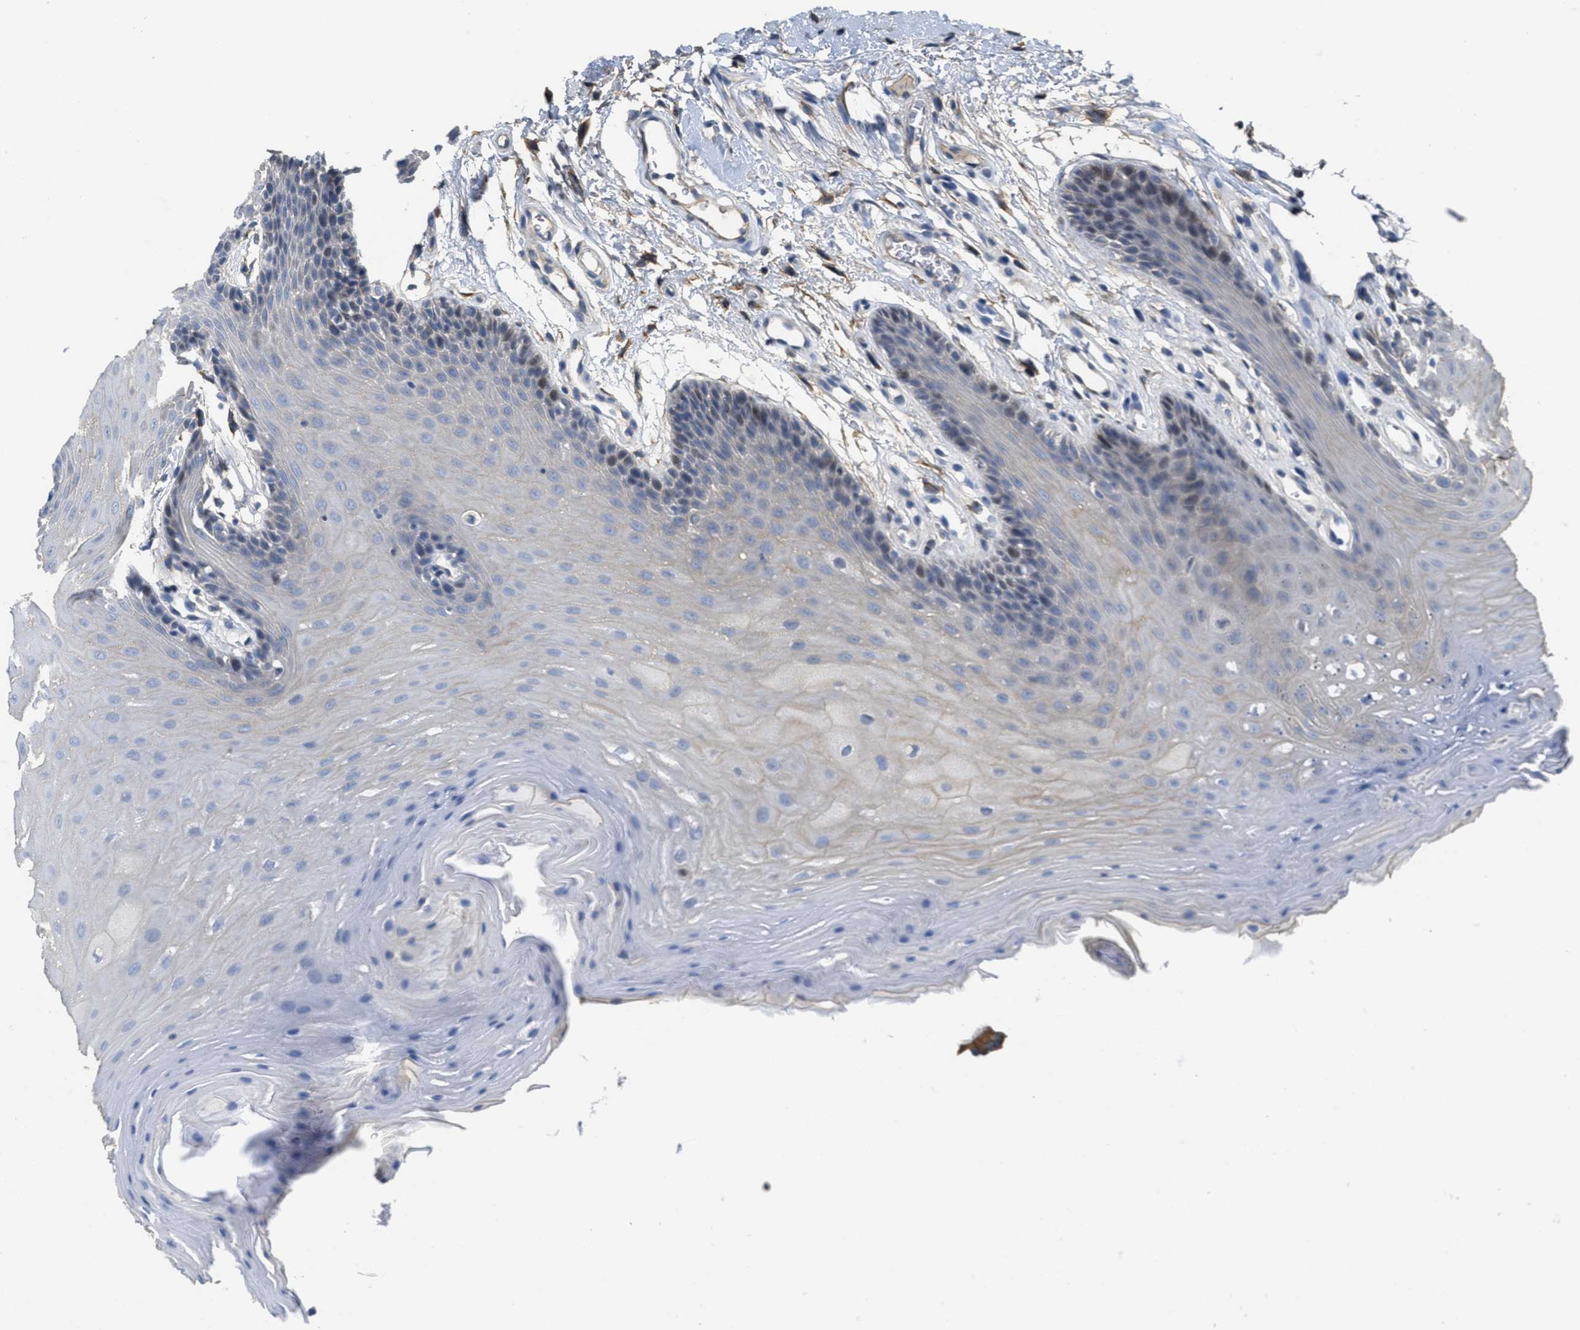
{"staining": {"intensity": "moderate", "quantity": "<25%", "location": "cytoplasmic/membranous"}, "tissue": "oral mucosa", "cell_type": "Squamous epithelial cells", "image_type": "normal", "snomed": [{"axis": "morphology", "description": "Normal tissue, NOS"}, {"axis": "morphology", "description": "Squamous cell carcinoma, NOS"}, {"axis": "topography", "description": "Oral tissue"}, {"axis": "topography", "description": "Head-Neck"}], "caption": "Immunohistochemistry (IHC) image of unremarkable oral mucosa: human oral mucosa stained using immunohistochemistry (IHC) displays low levels of moderate protein expression localized specifically in the cytoplasmic/membranous of squamous epithelial cells, appearing as a cytoplasmic/membranous brown color.", "gene": "SFXN2", "patient": {"sex": "male", "age": 71}}